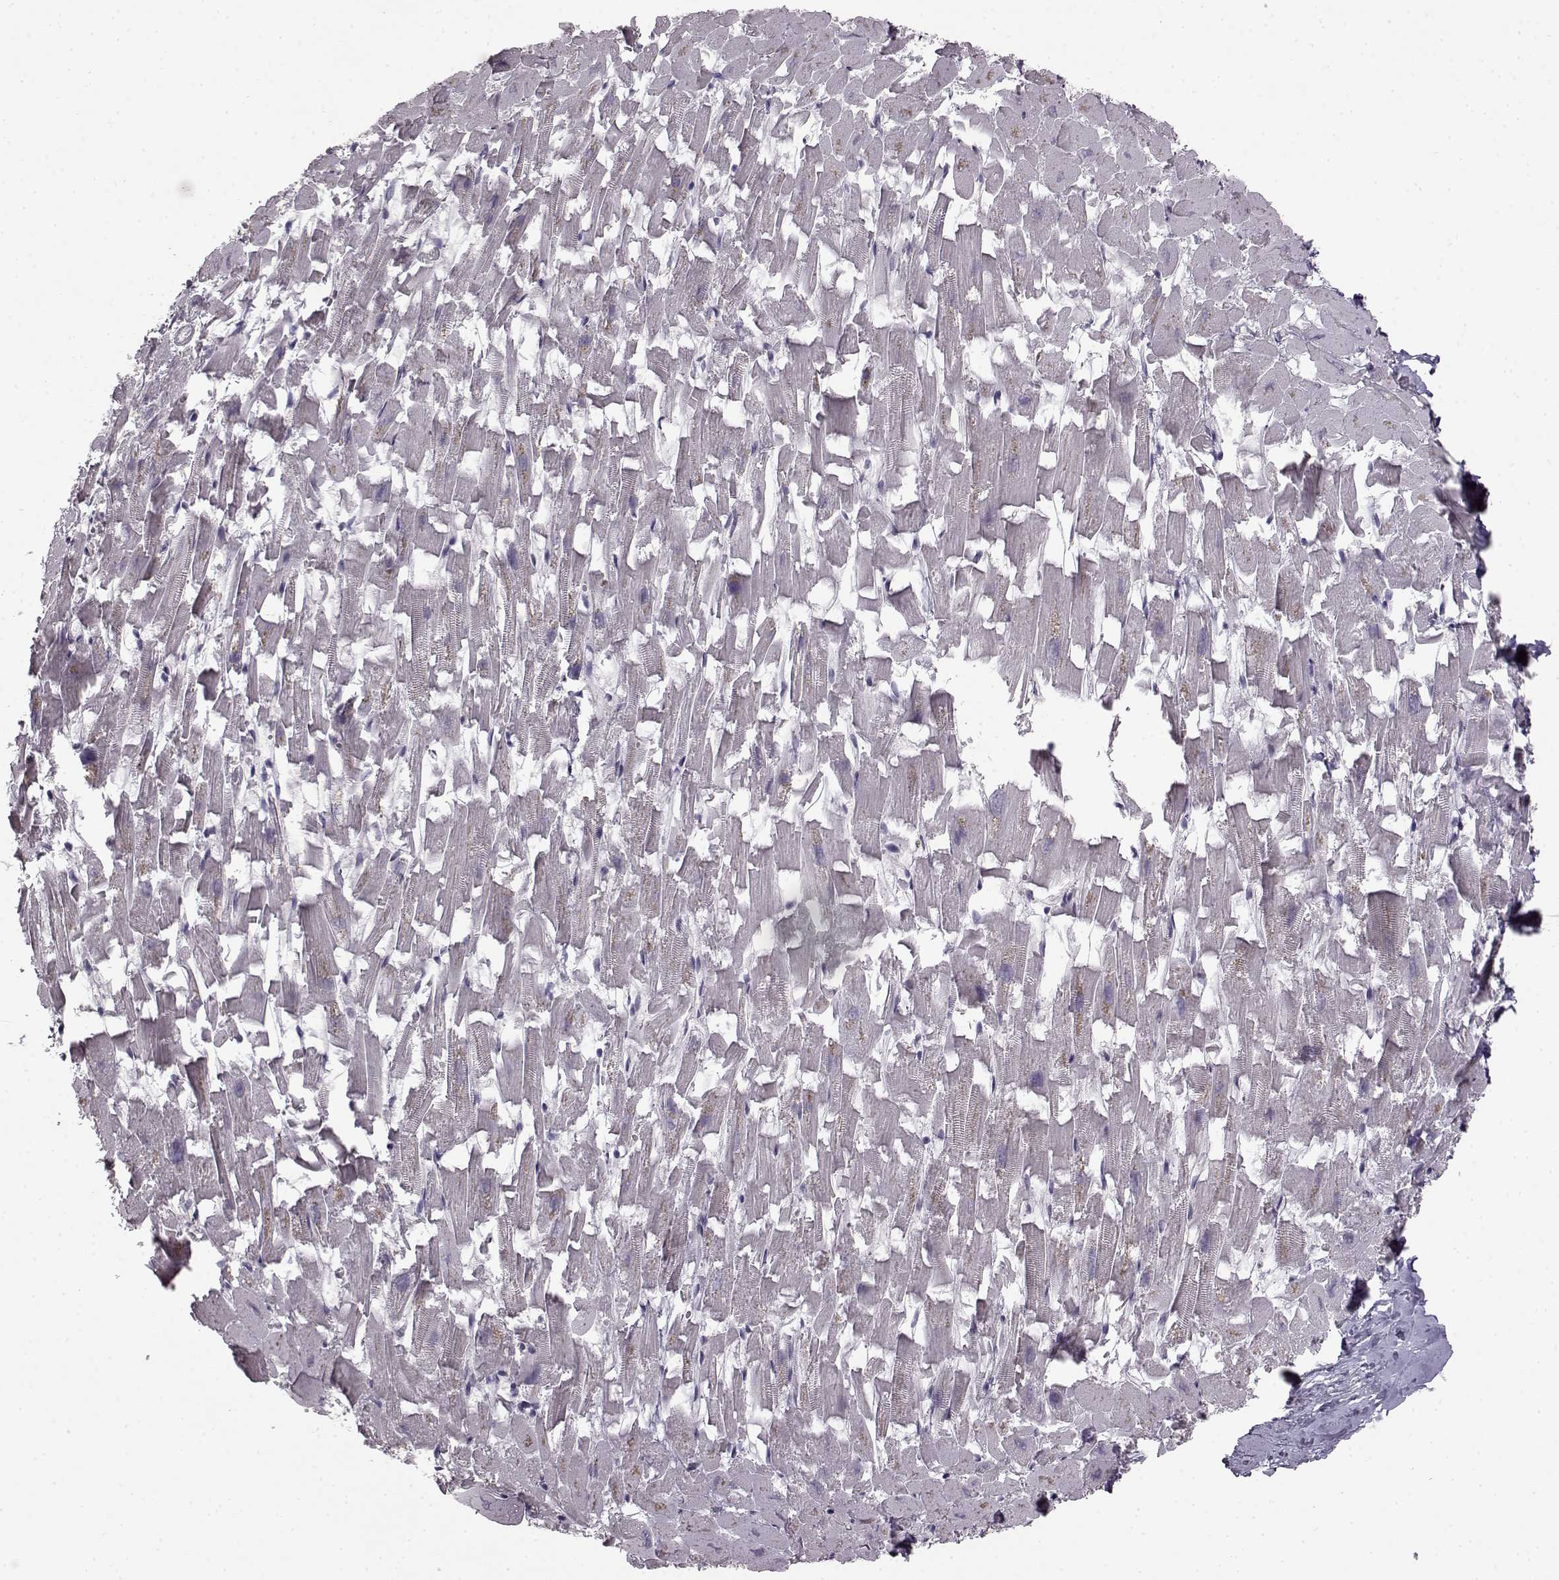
{"staining": {"intensity": "negative", "quantity": "none", "location": "none"}, "tissue": "heart muscle", "cell_type": "Cardiomyocytes", "image_type": "normal", "snomed": [{"axis": "morphology", "description": "Normal tissue, NOS"}, {"axis": "topography", "description": "Heart"}], "caption": "A micrograph of heart muscle stained for a protein displays no brown staining in cardiomyocytes. (DAB IHC, high magnification).", "gene": "LHB", "patient": {"sex": "female", "age": 64}}